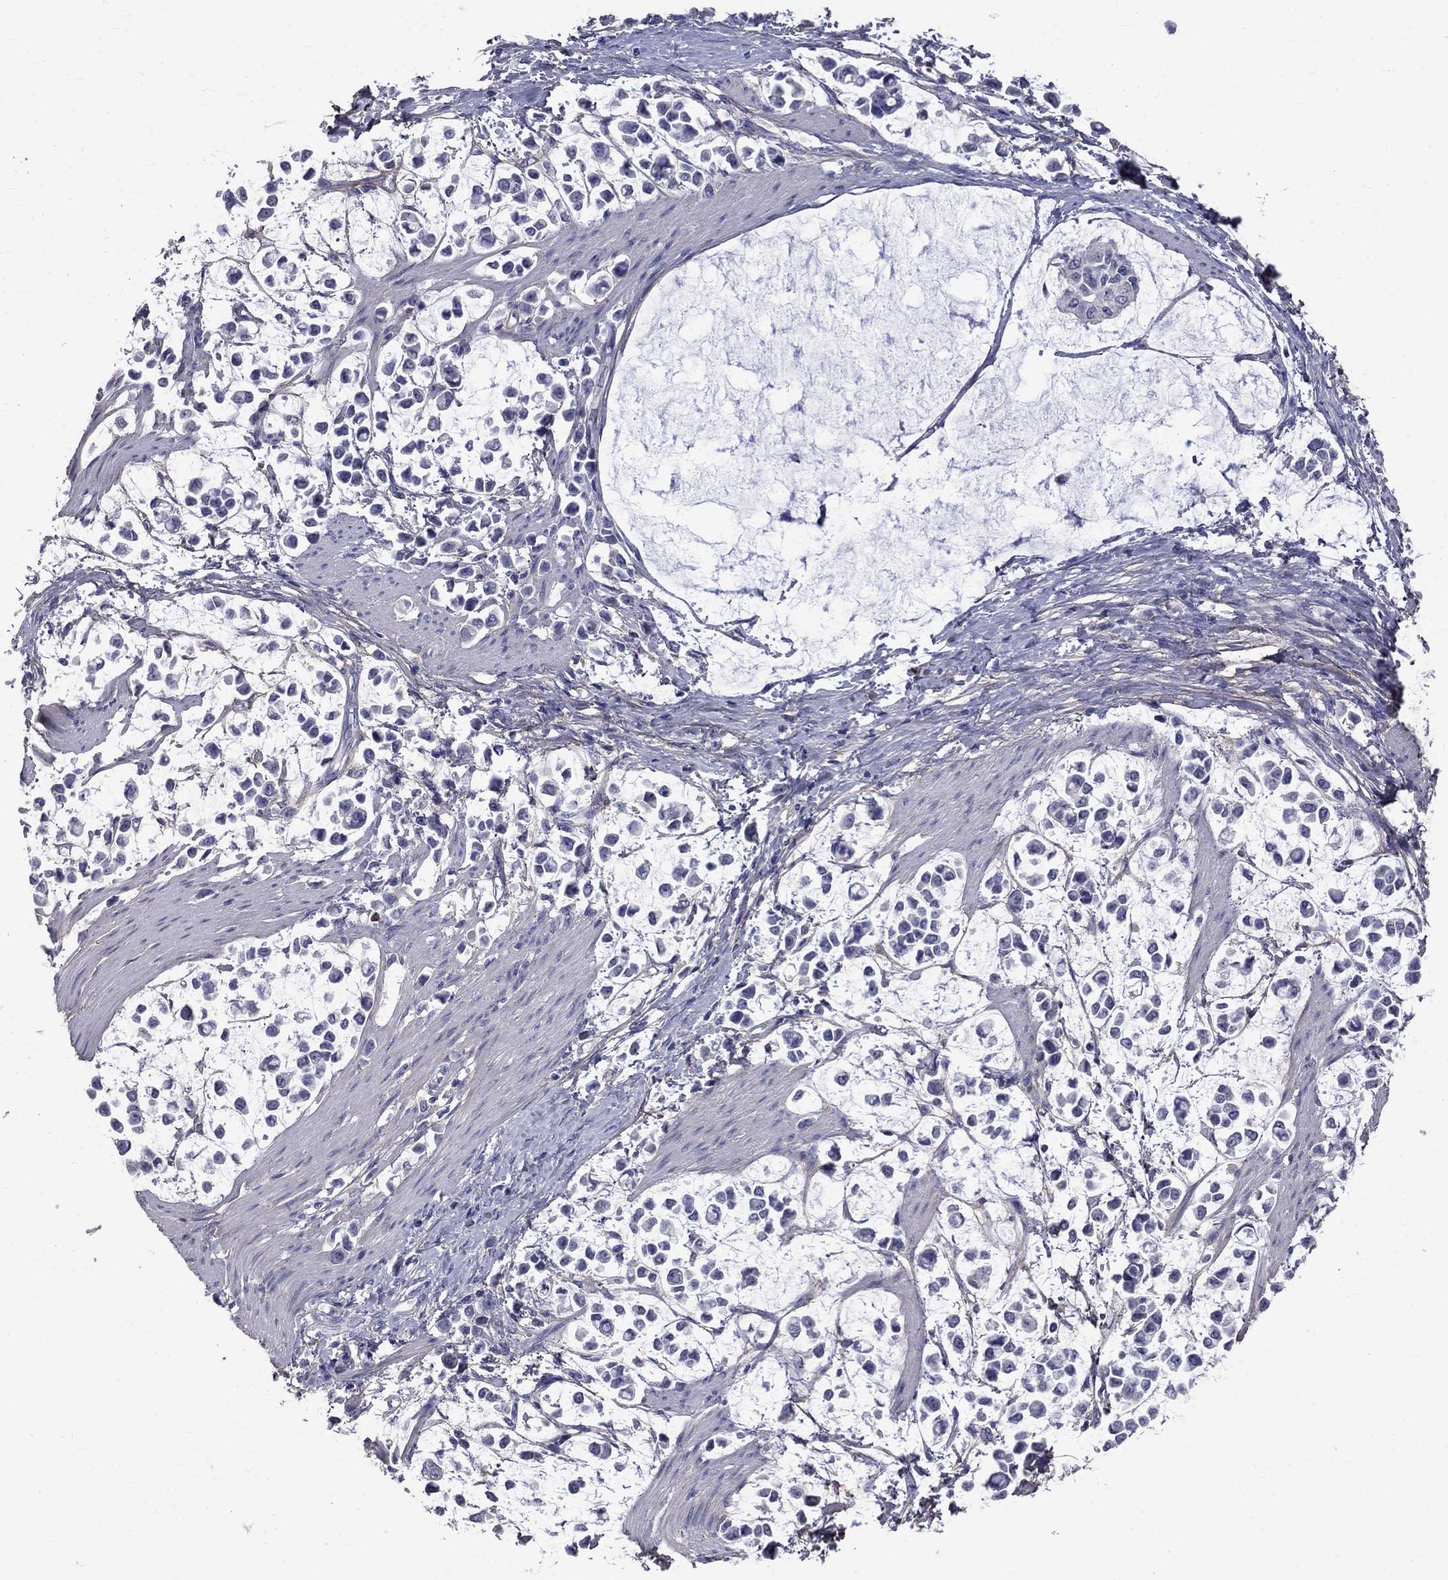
{"staining": {"intensity": "negative", "quantity": "none", "location": "none"}, "tissue": "stomach cancer", "cell_type": "Tumor cells", "image_type": "cancer", "snomed": [{"axis": "morphology", "description": "Adenocarcinoma, NOS"}, {"axis": "topography", "description": "Stomach"}], "caption": "Immunohistochemical staining of human stomach adenocarcinoma displays no significant positivity in tumor cells.", "gene": "ANXA10", "patient": {"sex": "male", "age": 82}}